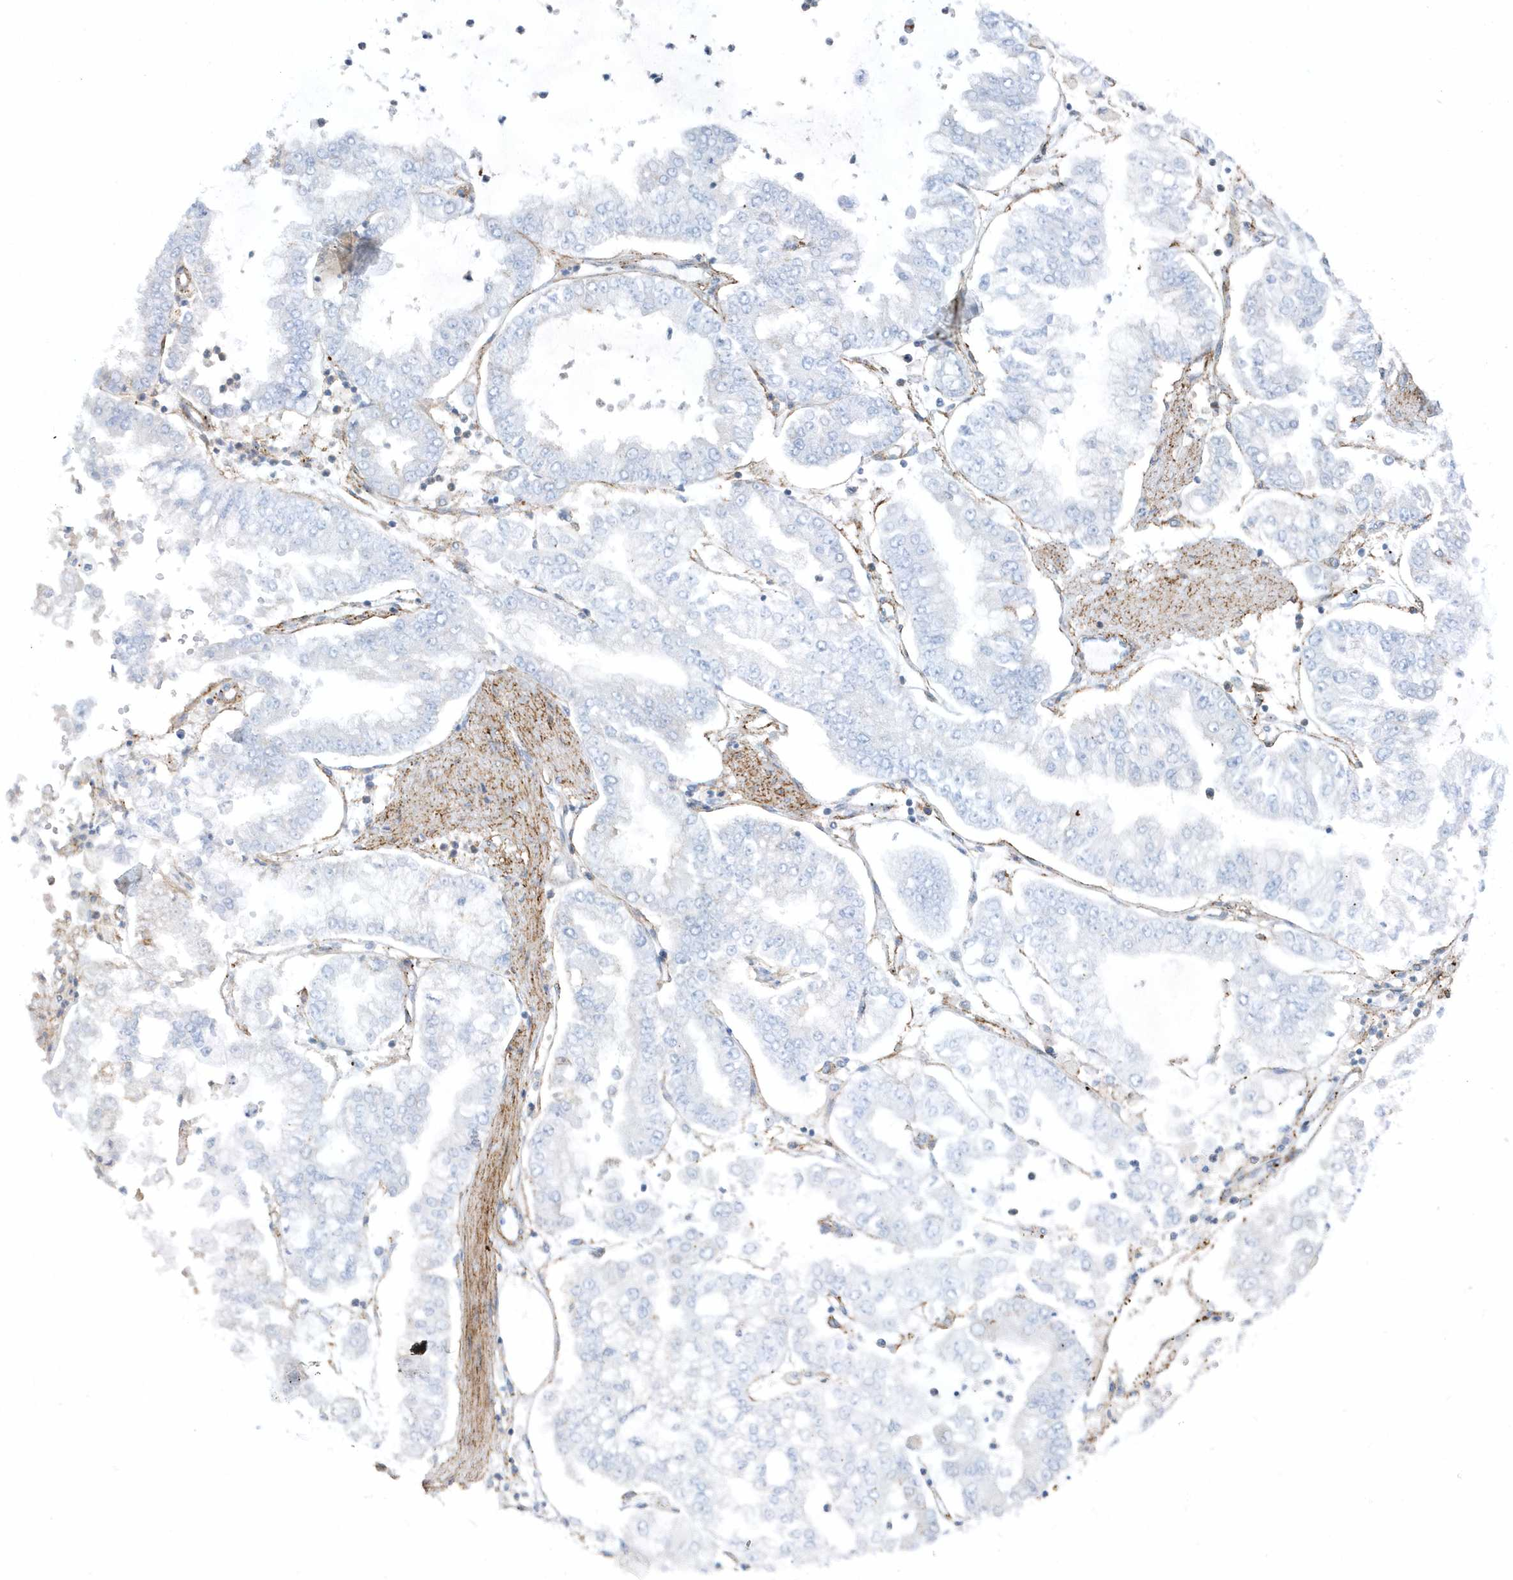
{"staining": {"intensity": "negative", "quantity": "none", "location": "none"}, "tissue": "stomach cancer", "cell_type": "Tumor cells", "image_type": "cancer", "snomed": [{"axis": "morphology", "description": "Adenocarcinoma, NOS"}, {"axis": "topography", "description": "Stomach"}], "caption": "This image is of stomach cancer stained with immunohistochemistry to label a protein in brown with the nuclei are counter-stained blue. There is no staining in tumor cells.", "gene": "CACNB2", "patient": {"sex": "male", "age": 76}}